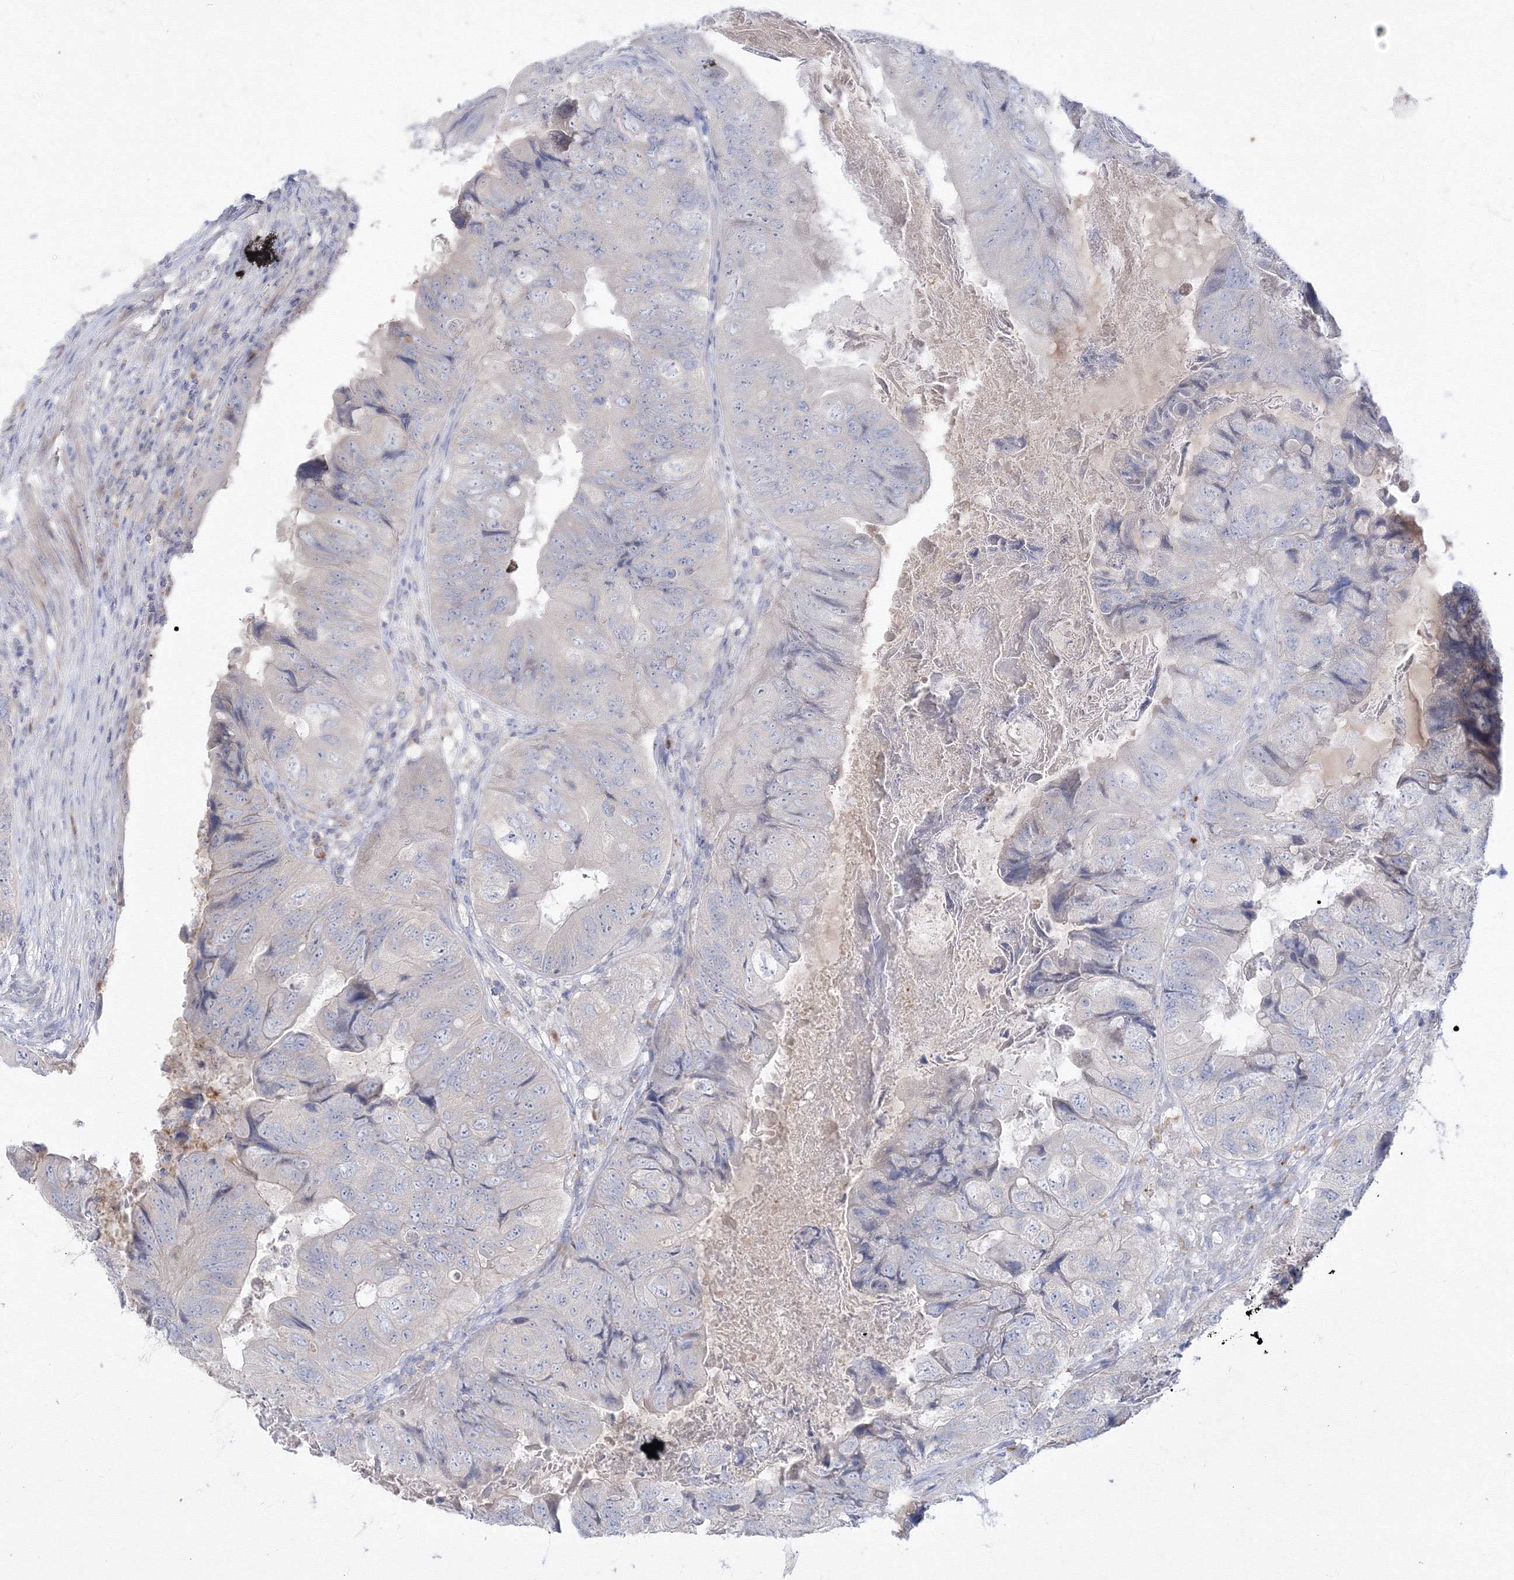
{"staining": {"intensity": "negative", "quantity": "none", "location": "none"}, "tissue": "colorectal cancer", "cell_type": "Tumor cells", "image_type": "cancer", "snomed": [{"axis": "morphology", "description": "Adenocarcinoma, NOS"}, {"axis": "topography", "description": "Rectum"}], "caption": "Colorectal adenocarcinoma stained for a protein using immunohistochemistry demonstrates no positivity tumor cells.", "gene": "FBXL8", "patient": {"sex": "male", "age": 63}}